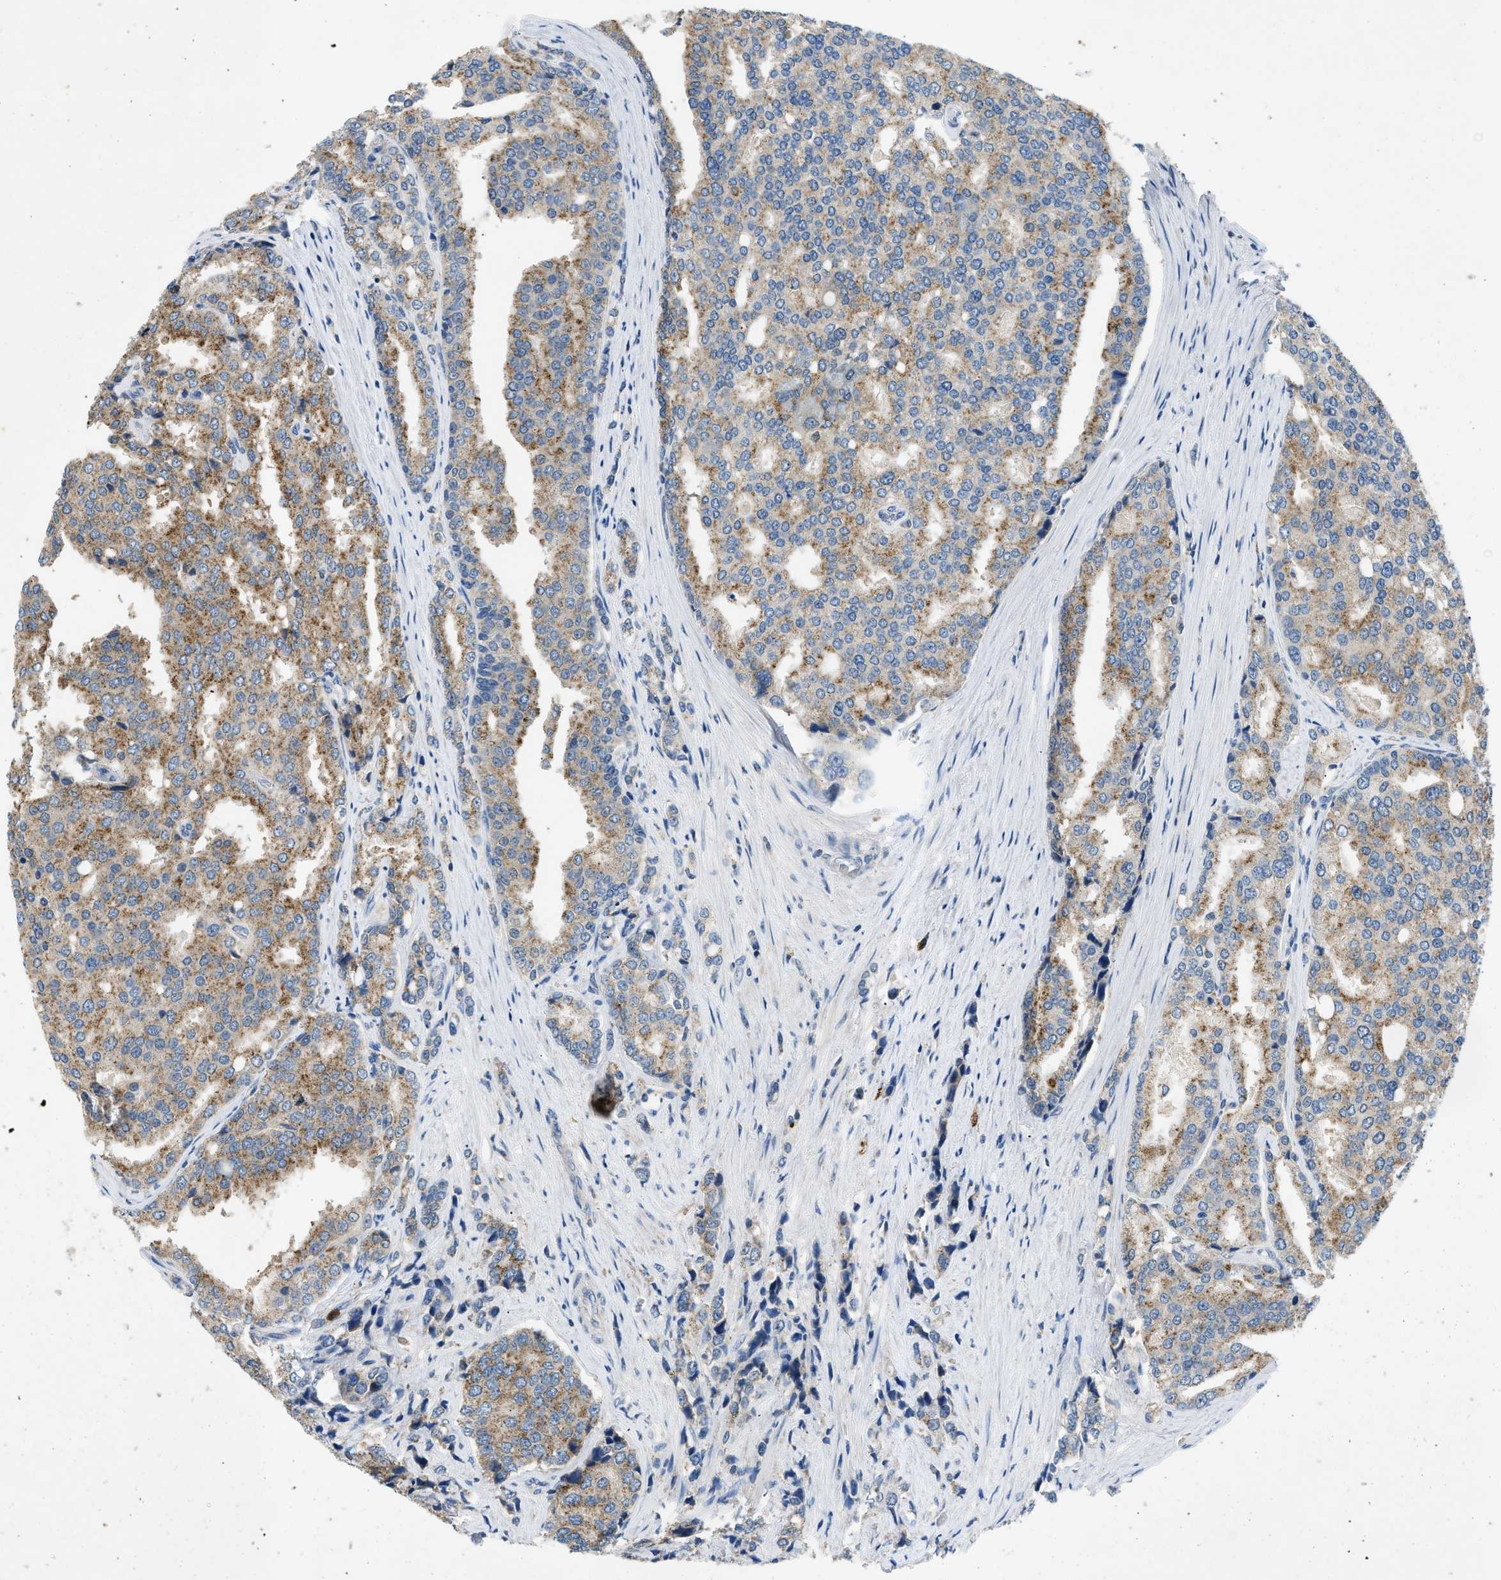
{"staining": {"intensity": "moderate", "quantity": ">75%", "location": "cytoplasmic/membranous"}, "tissue": "prostate cancer", "cell_type": "Tumor cells", "image_type": "cancer", "snomed": [{"axis": "morphology", "description": "Adenocarcinoma, High grade"}, {"axis": "topography", "description": "Prostate"}], "caption": "IHC (DAB) staining of human adenocarcinoma (high-grade) (prostate) exhibits moderate cytoplasmic/membranous protein positivity in approximately >75% of tumor cells. The protein of interest is stained brown, and the nuclei are stained in blue (DAB (3,3'-diaminobenzidine) IHC with brightfield microscopy, high magnification).", "gene": "TOMM34", "patient": {"sex": "male", "age": 50}}